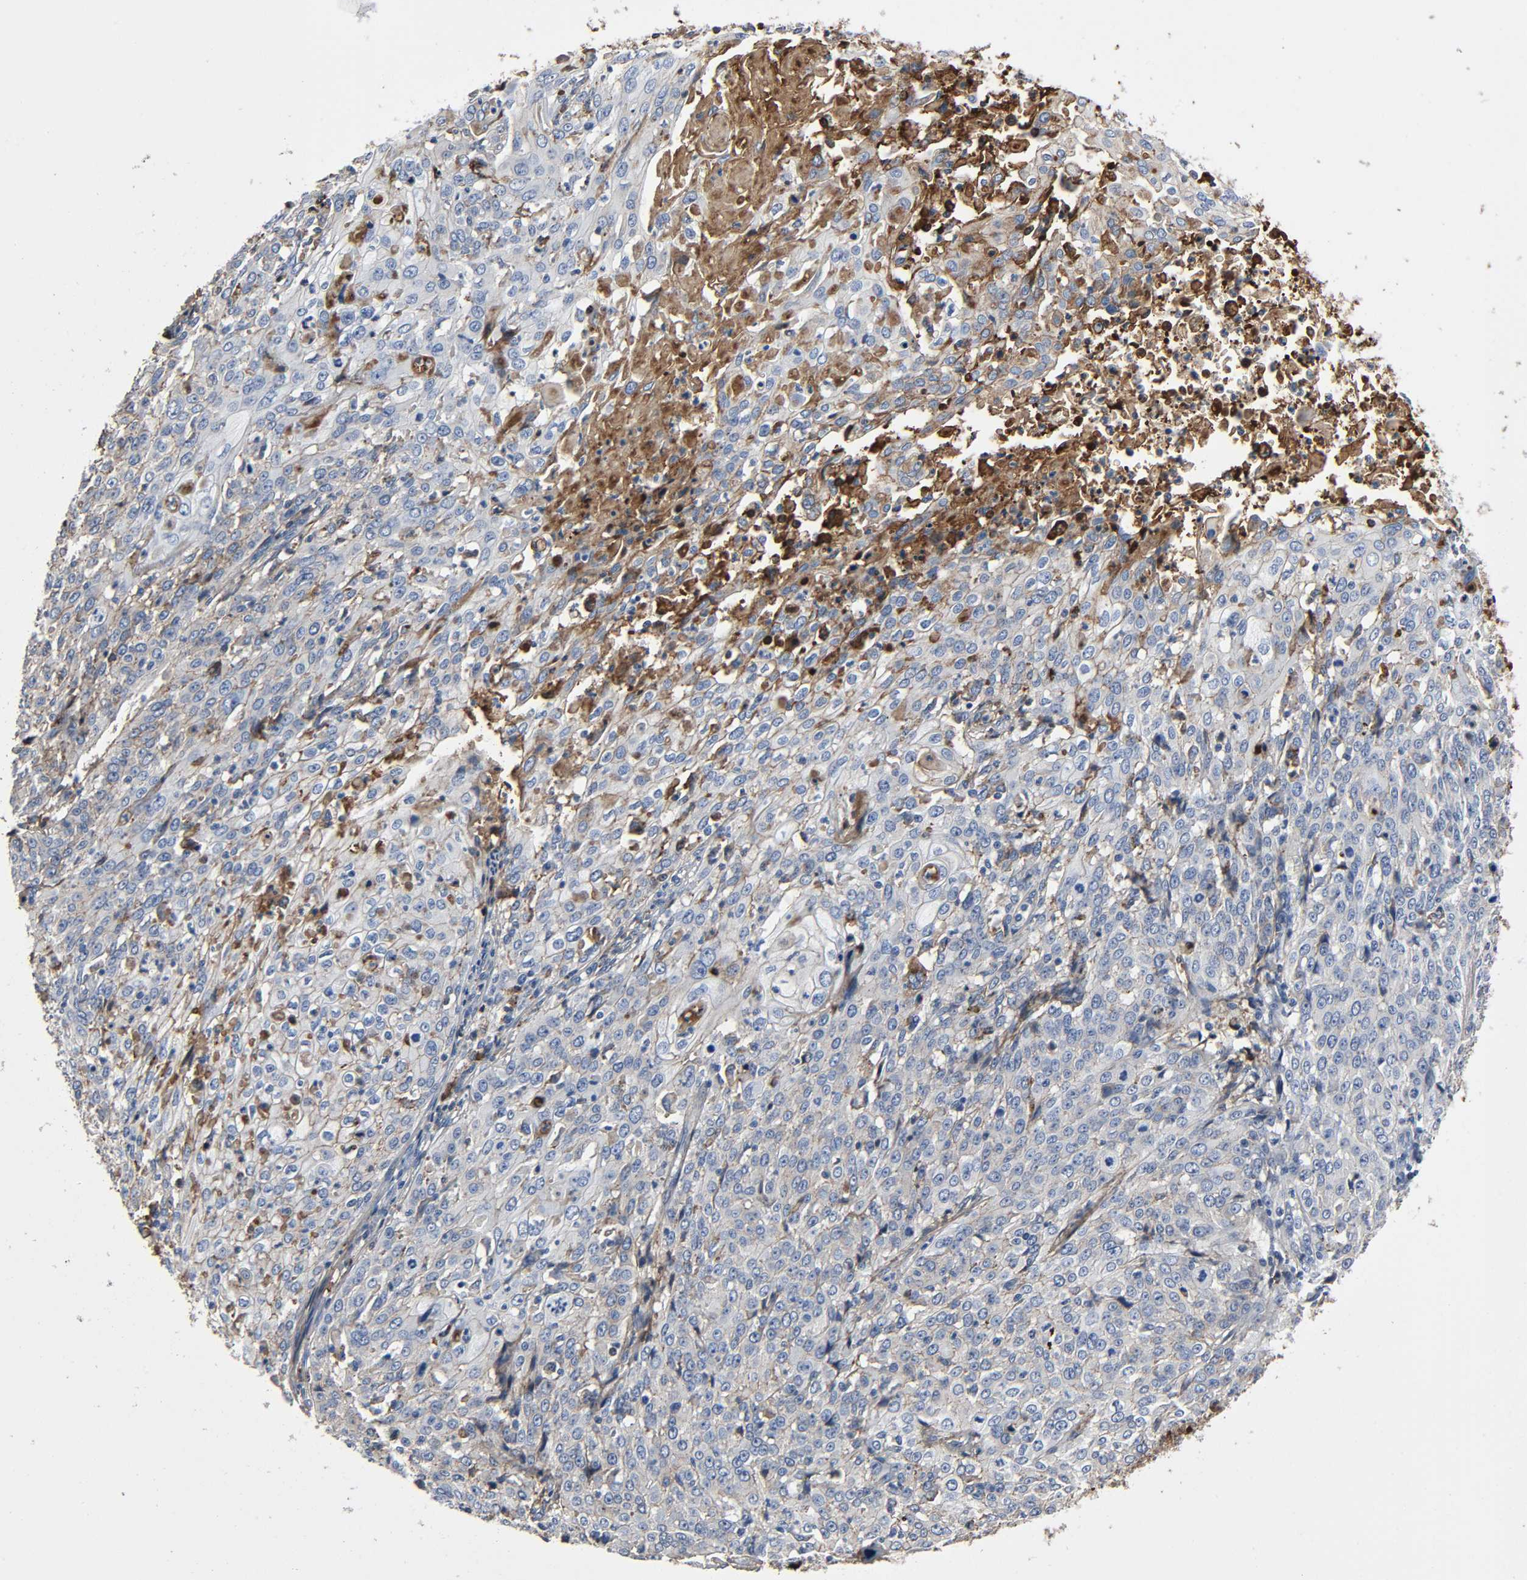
{"staining": {"intensity": "moderate", "quantity": "25%-75%", "location": "cytoplasmic/membranous"}, "tissue": "cervical cancer", "cell_type": "Tumor cells", "image_type": "cancer", "snomed": [{"axis": "morphology", "description": "Squamous cell carcinoma, NOS"}, {"axis": "topography", "description": "Cervix"}], "caption": "Cervical cancer (squamous cell carcinoma) stained with IHC reveals moderate cytoplasmic/membranous positivity in about 25%-75% of tumor cells.", "gene": "C3", "patient": {"sex": "female", "age": 39}}